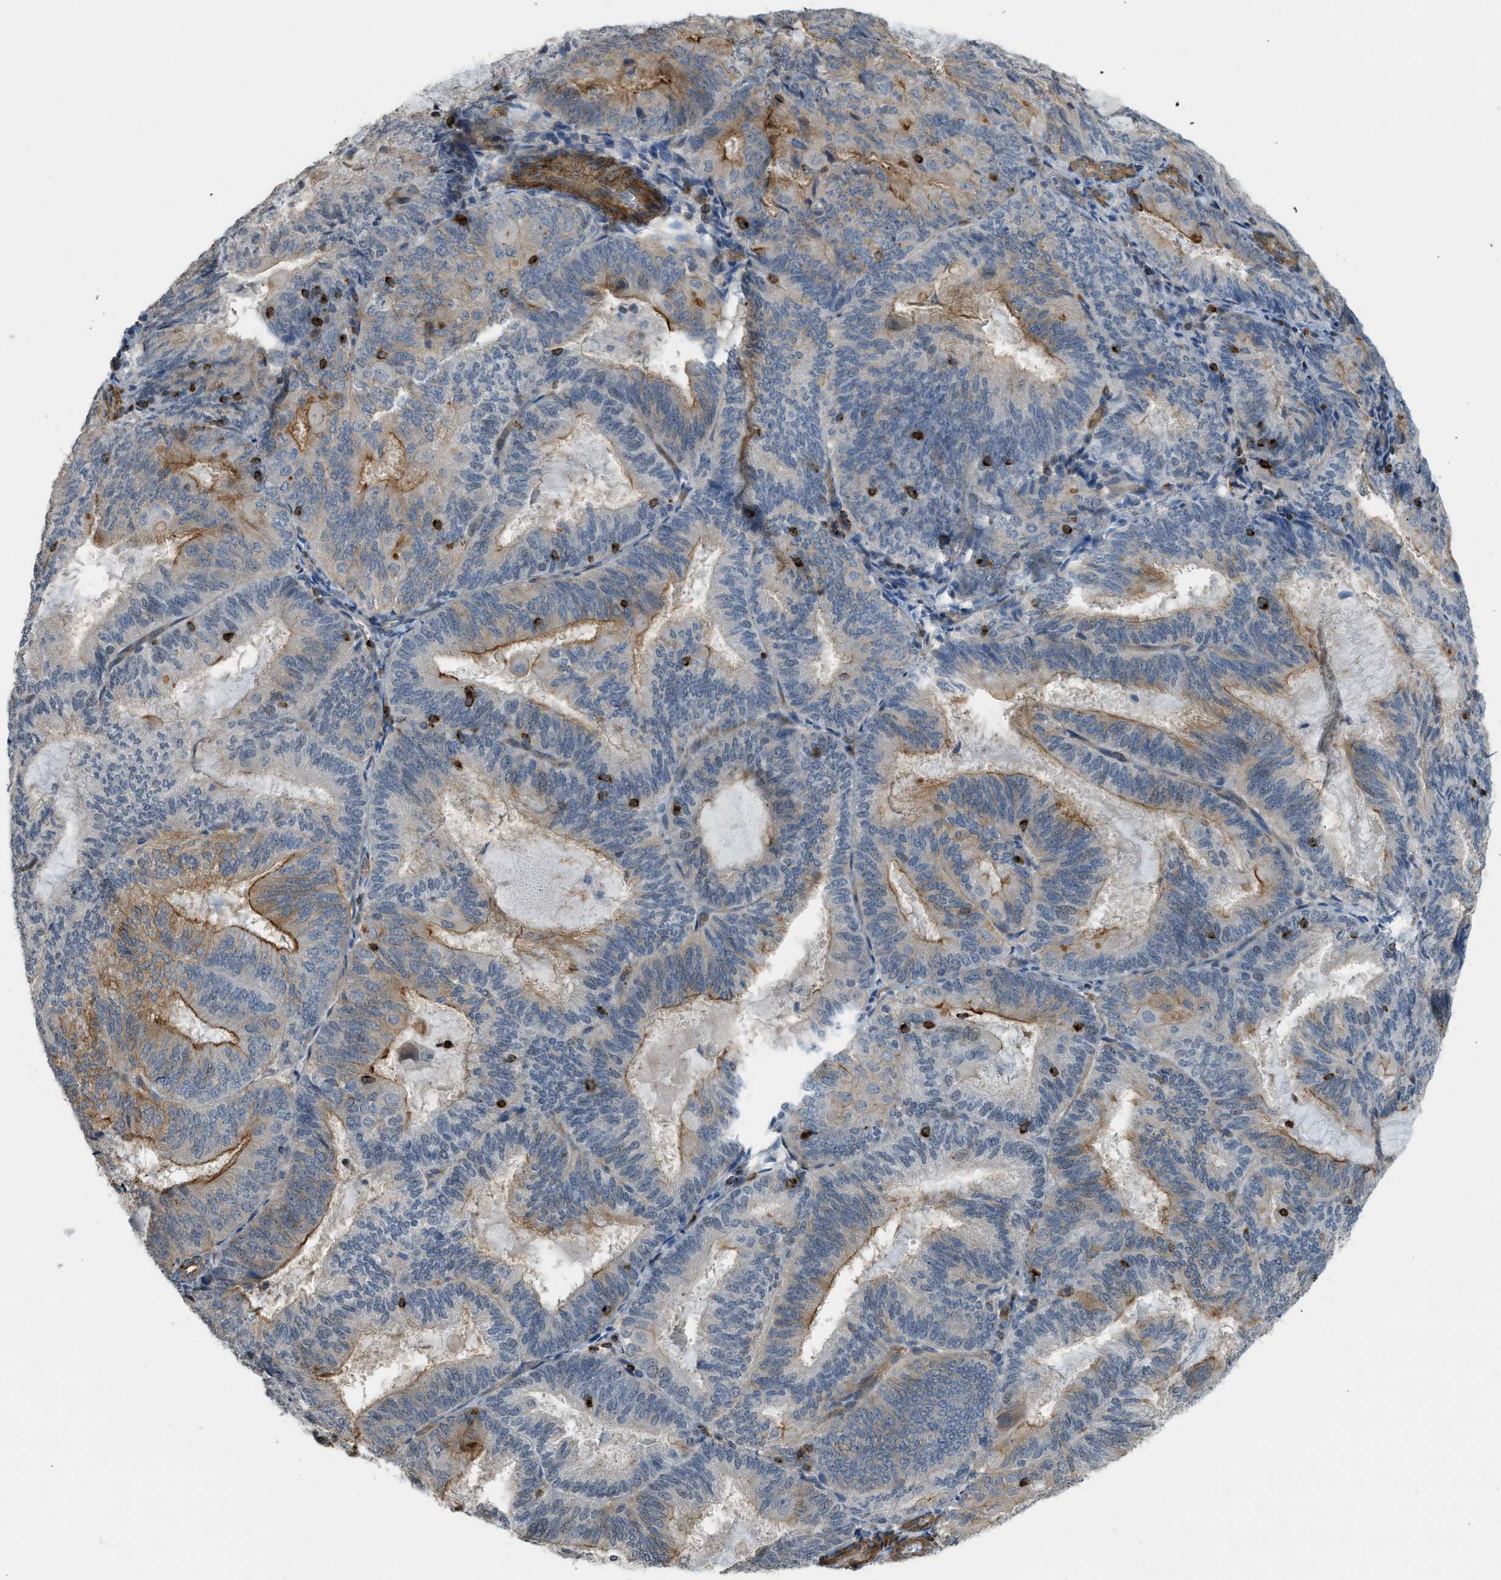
{"staining": {"intensity": "moderate", "quantity": "25%-75%", "location": "cytoplasmic/membranous"}, "tissue": "endometrial cancer", "cell_type": "Tumor cells", "image_type": "cancer", "snomed": [{"axis": "morphology", "description": "Adenocarcinoma, NOS"}, {"axis": "topography", "description": "Endometrium"}], "caption": "Endometrial adenocarcinoma tissue shows moderate cytoplasmic/membranous staining in approximately 25%-75% of tumor cells", "gene": "KIAA1671", "patient": {"sex": "female", "age": 81}}